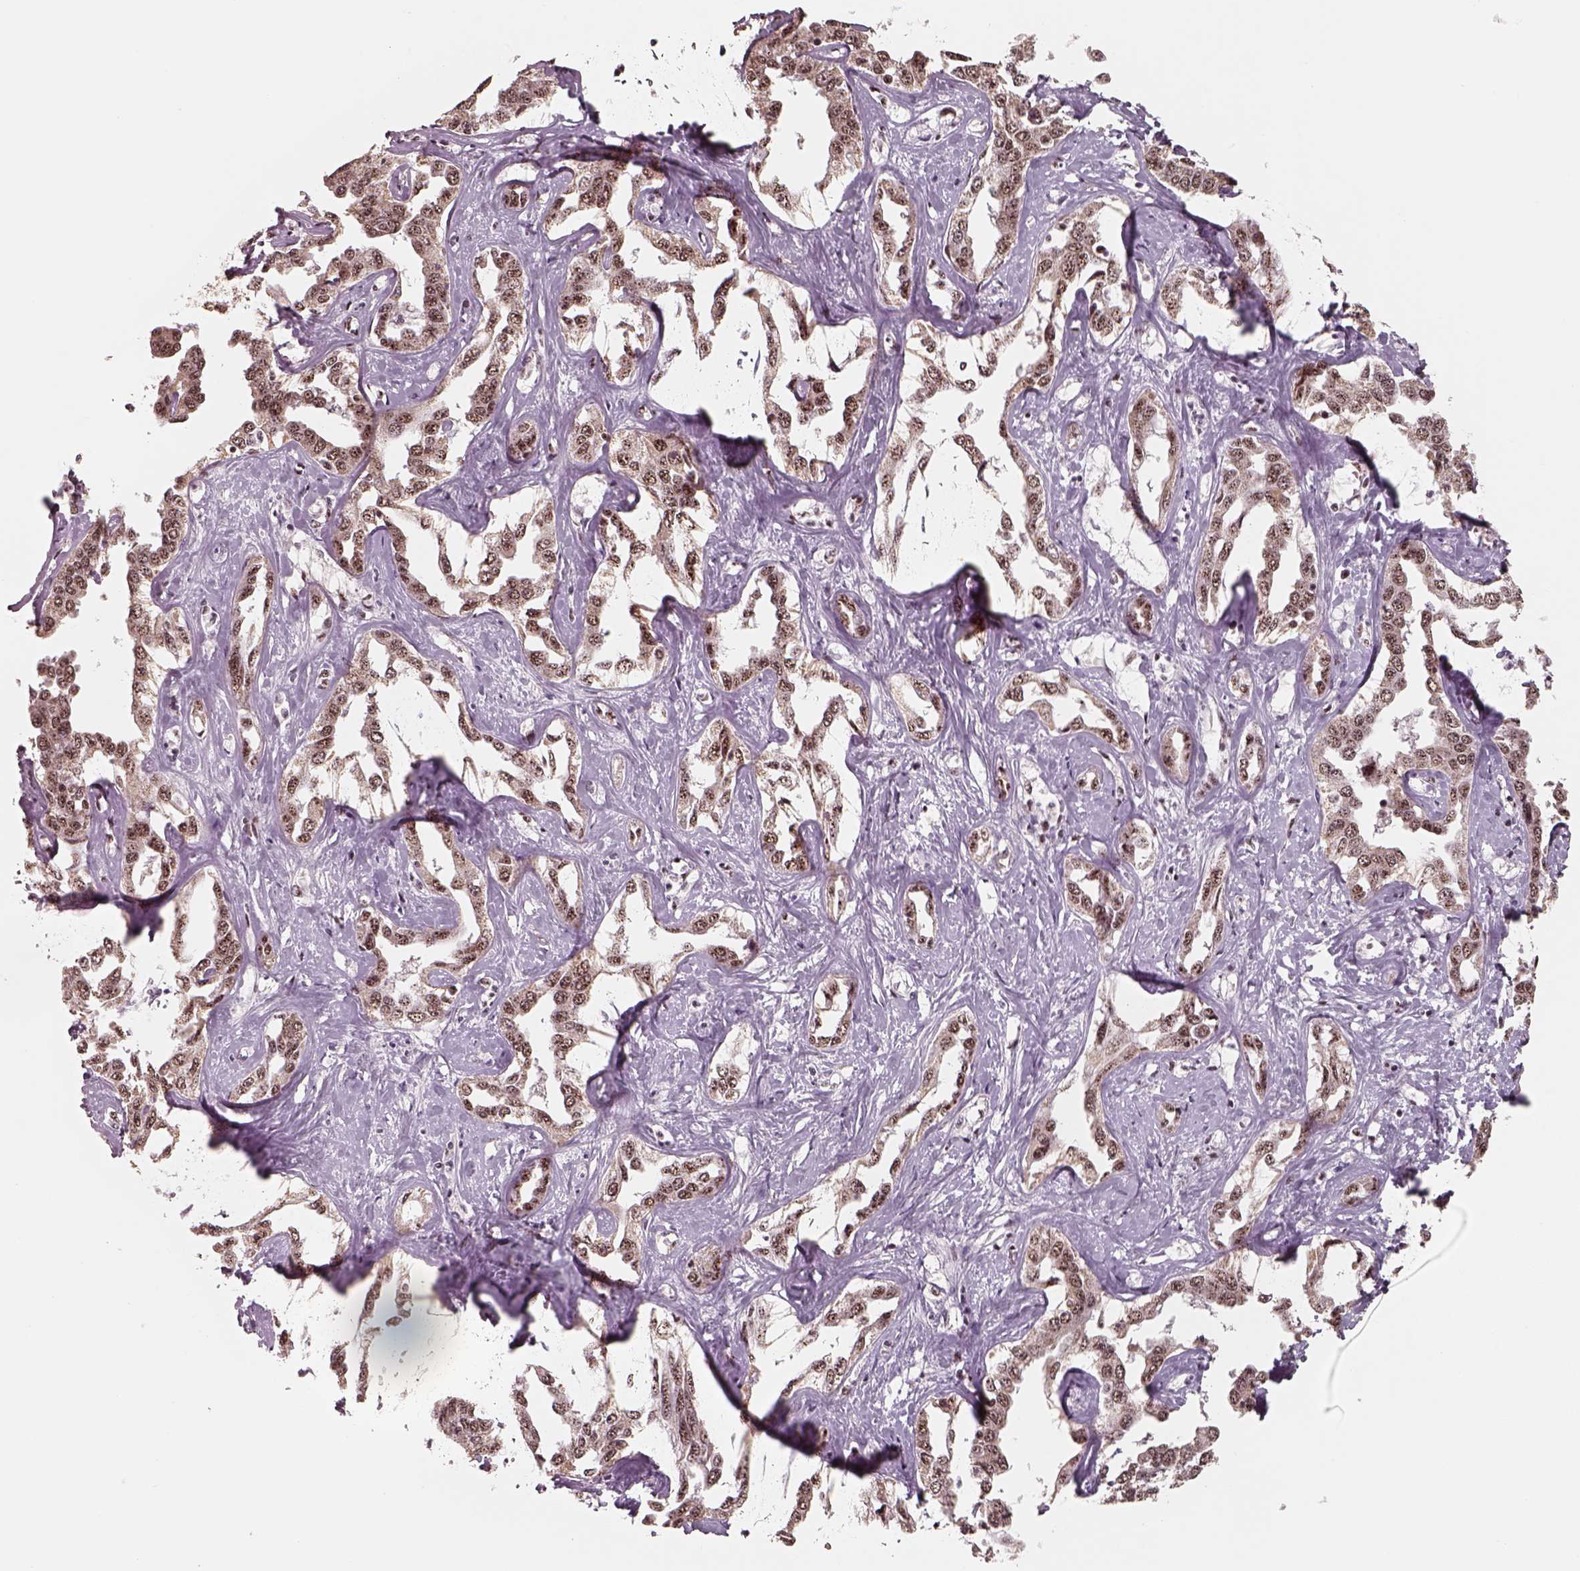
{"staining": {"intensity": "moderate", "quantity": ">75%", "location": "nuclear"}, "tissue": "liver cancer", "cell_type": "Tumor cells", "image_type": "cancer", "snomed": [{"axis": "morphology", "description": "Cholangiocarcinoma"}, {"axis": "topography", "description": "Liver"}], "caption": "Liver cancer (cholangiocarcinoma) was stained to show a protein in brown. There is medium levels of moderate nuclear expression in approximately >75% of tumor cells.", "gene": "ATXN7L3", "patient": {"sex": "male", "age": 59}}